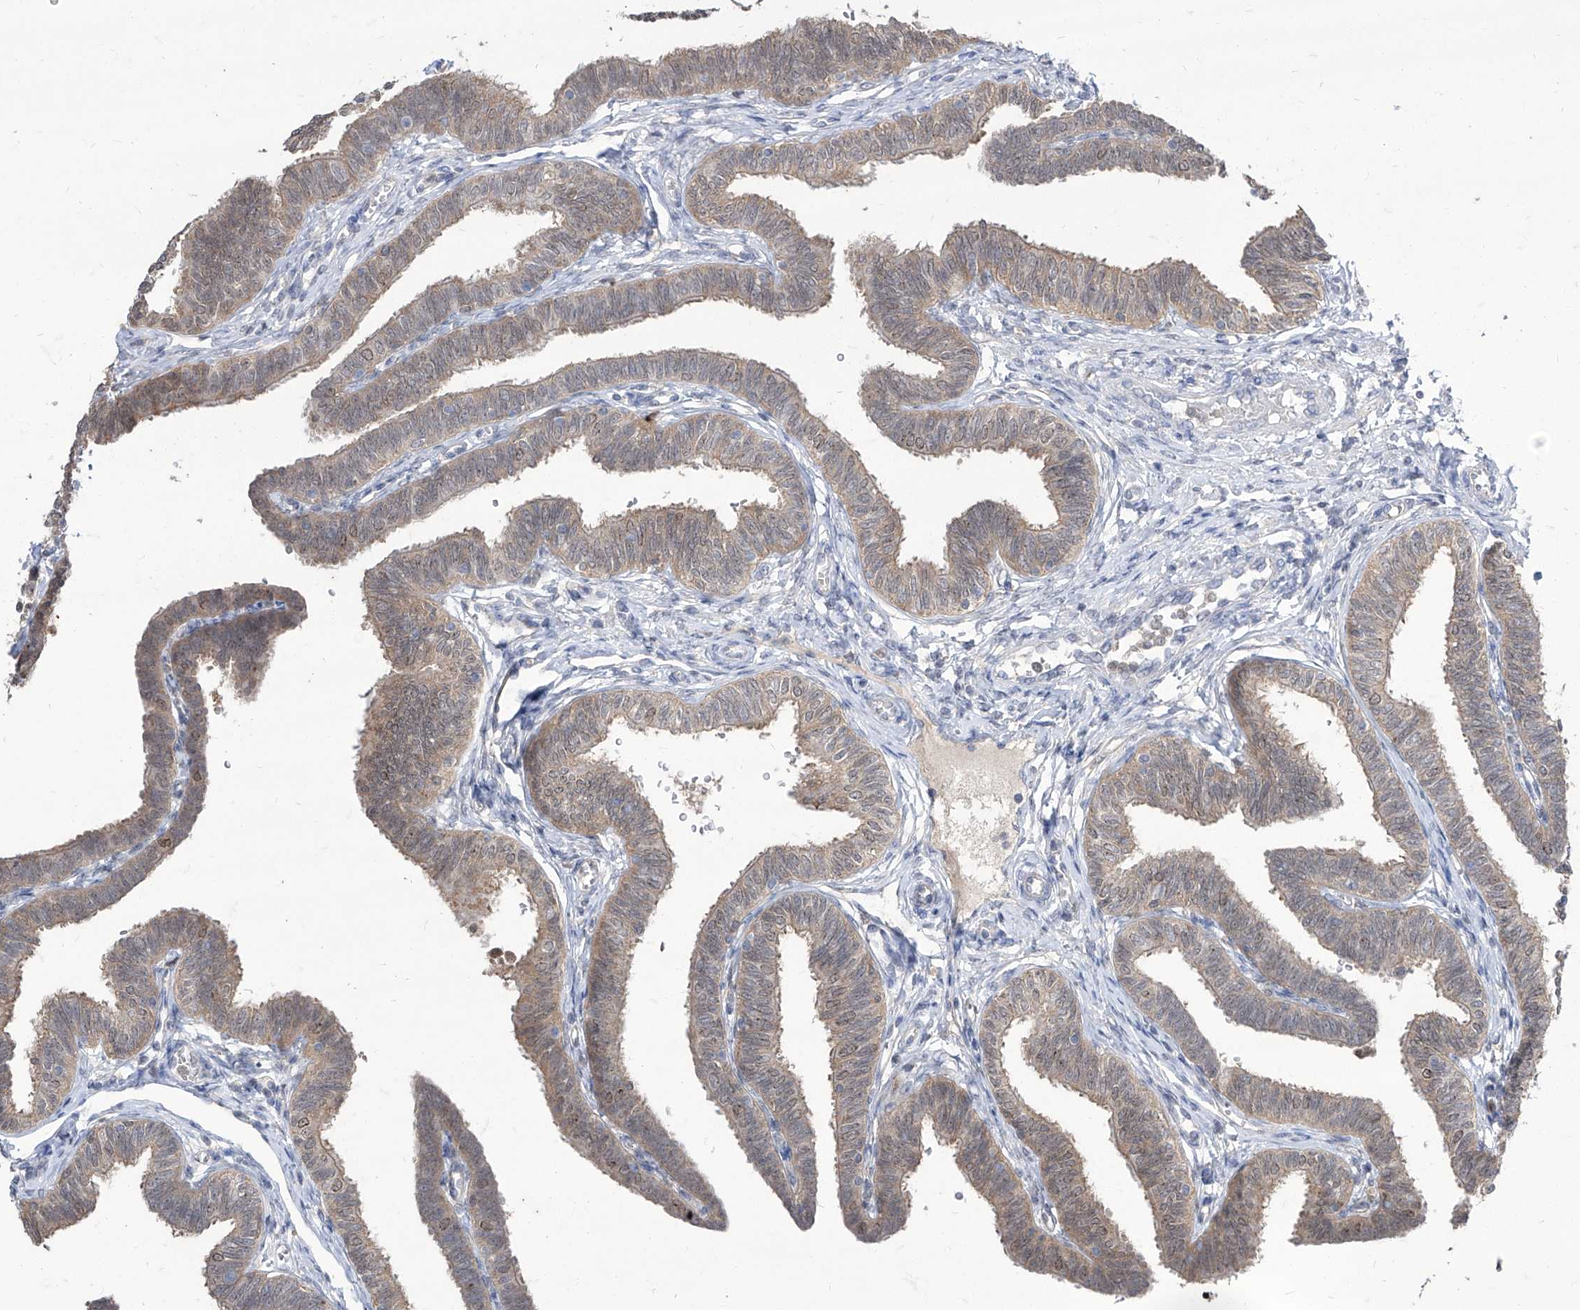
{"staining": {"intensity": "moderate", "quantity": "25%-75%", "location": "cytoplasmic/membranous,nuclear"}, "tissue": "fallopian tube", "cell_type": "Glandular cells", "image_type": "normal", "snomed": [{"axis": "morphology", "description": "Normal tissue, NOS"}, {"axis": "topography", "description": "Fallopian tube"}, {"axis": "topography", "description": "Ovary"}], "caption": "Glandular cells reveal moderate cytoplasmic/membranous,nuclear positivity in about 25%-75% of cells in benign fallopian tube. (IHC, brightfield microscopy, high magnification).", "gene": "BROX", "patient": {"sex": "female", "age": 23}}